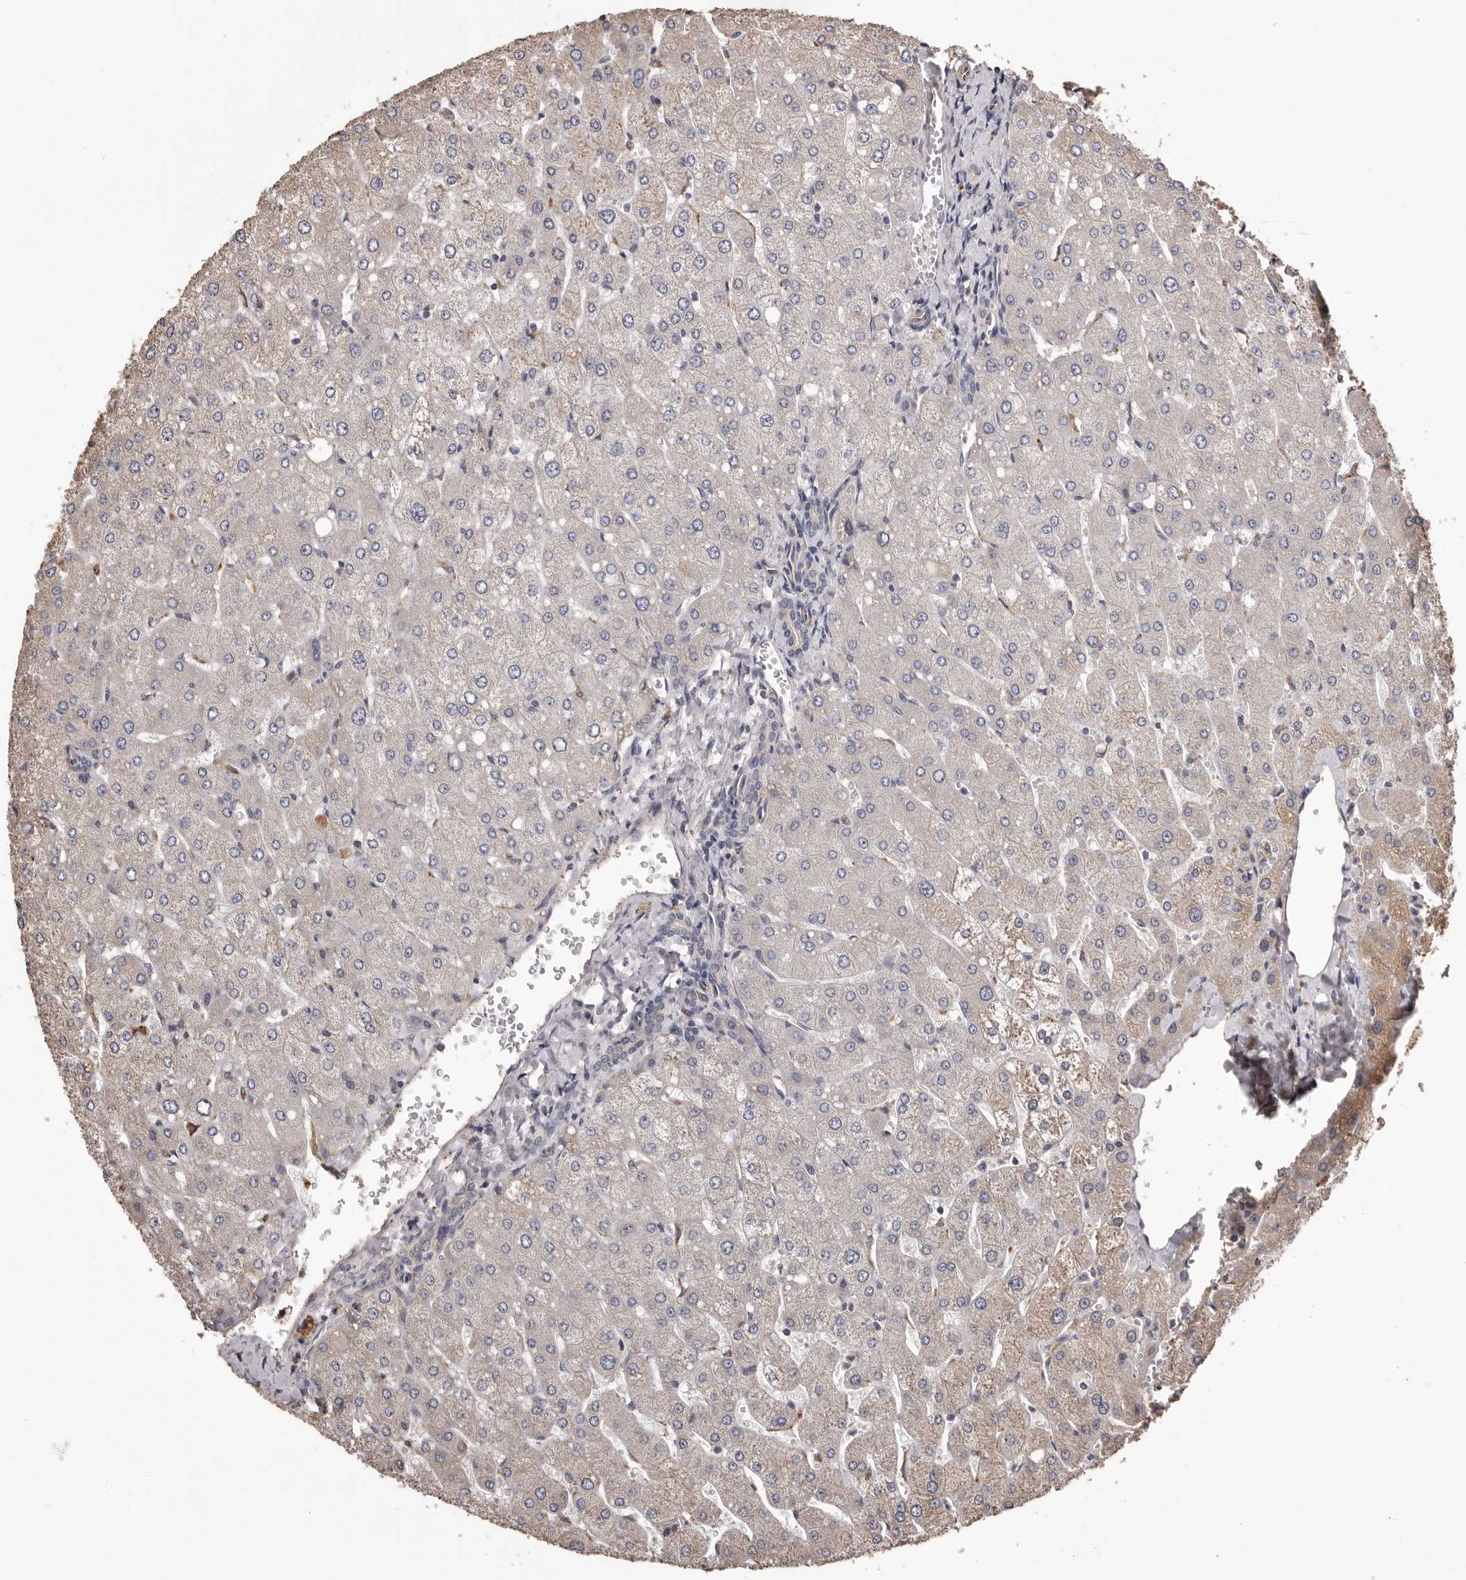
{"staining": {"intensity": "negative", "quantity": "none", "location": "none"}, "tissue": "liver", "cell_type": "Cholangiocytes", "image_type": "normal", "snomed": [{"axis": "morphology", "description": "Normal tissue, NOS"}, {"axis": "topography", "description": "Liver"}], "caption": "DAB immunohistochemical staining of normal liver shows no significant expression in cholangiocytes.", "gene": "CEP104", "patient": {"sex": "male", "age": 55}}